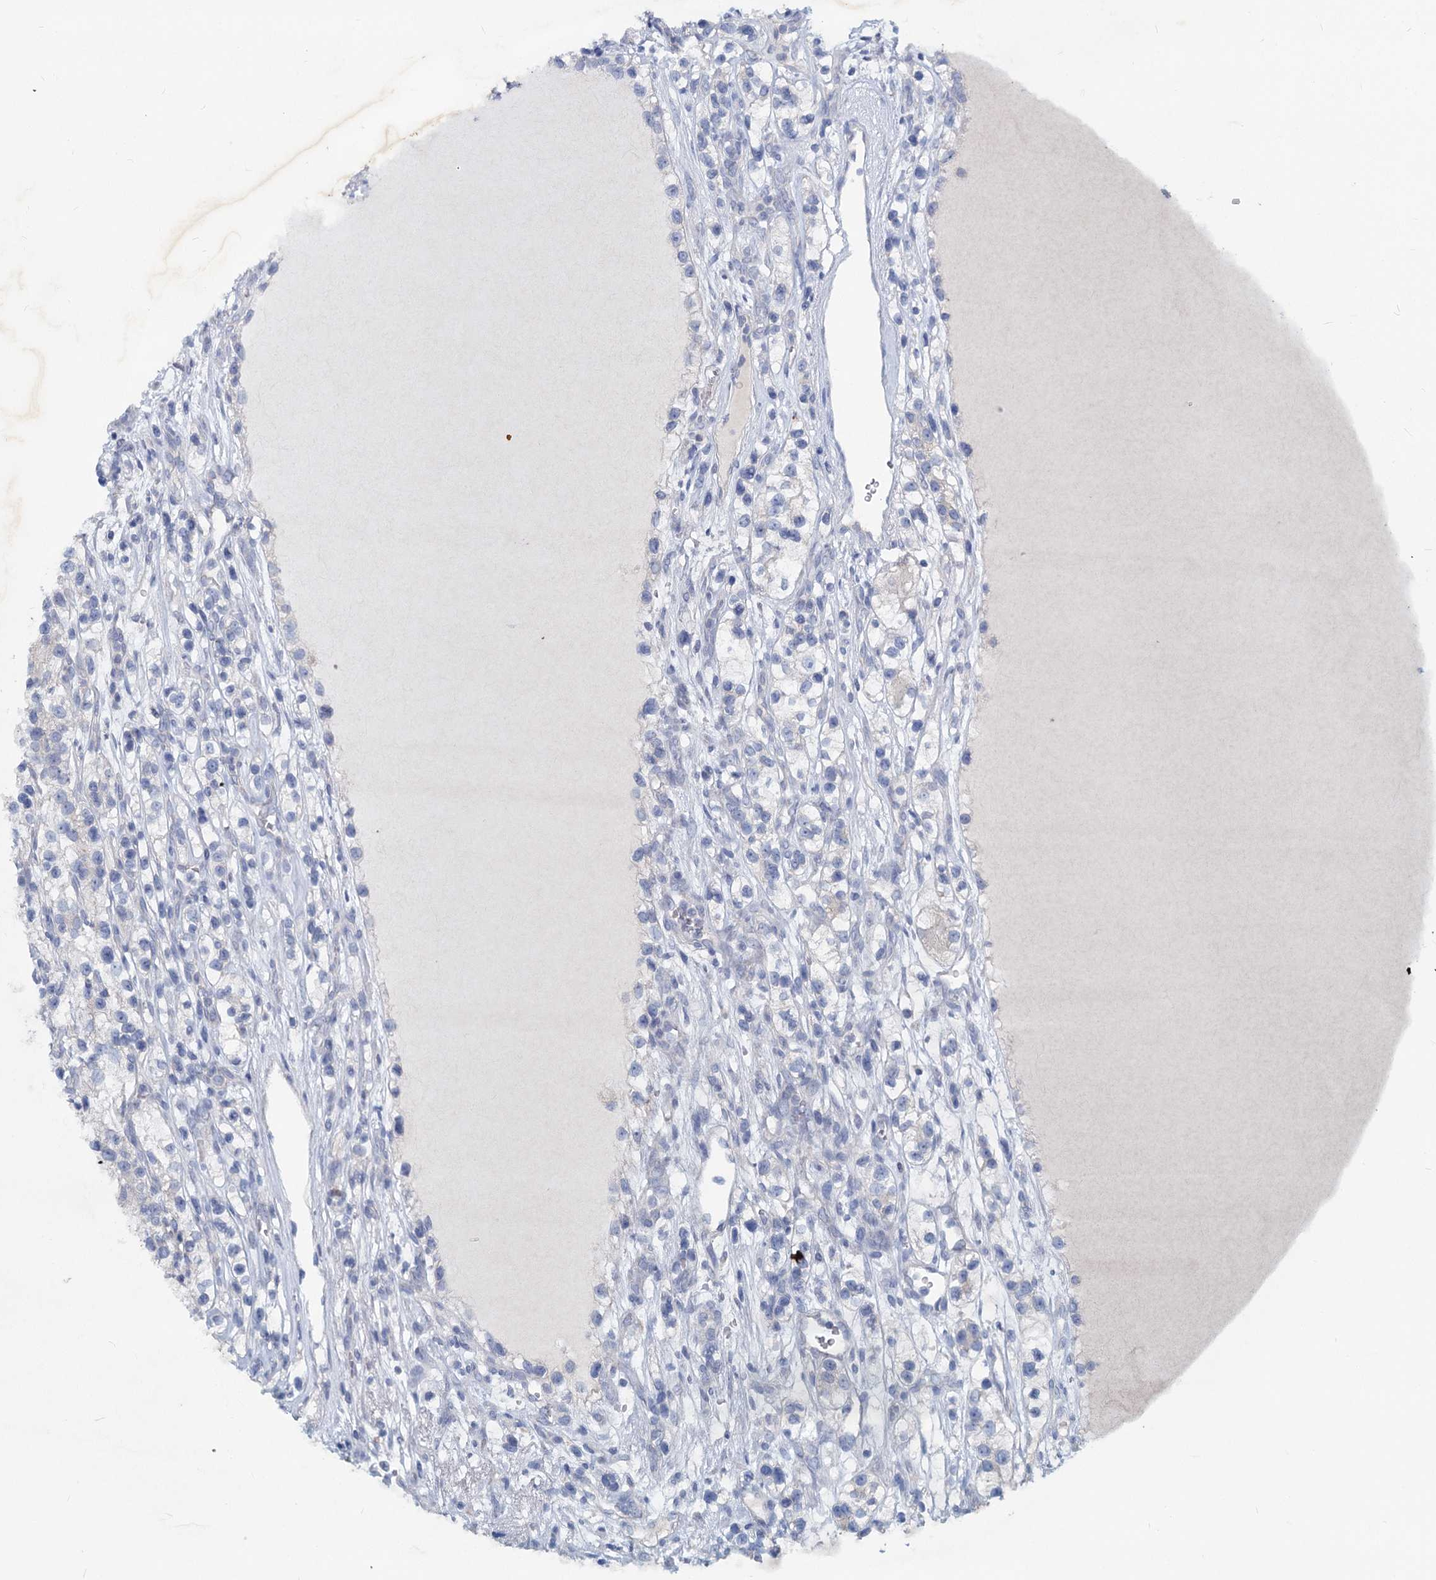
{"staining": {"intensity": "negative", "quantity": "none", "location": "none"}, "tissue": "renal cancer", "cell_type": "Tumor cells", "image_type": "cancer", "snomed": [{"axis": "morphology", "description": "Adenocarcinoma, NOS"}, {"axis": "topography", "description": "Kidney"}], "caption": "The IHC photomicrograph has no significant expression in tumor cells of adenocarcinoma (renal) tissue. (Stains: DAB (3,3'-diaminobenzidine) immunohistochemistry (IHC) with hematoxylin counter stain, Microscopy: brightfield microscopy at high magnification).", "gene": "TMX2", "patient": {"sex": "female", "age": 57}}